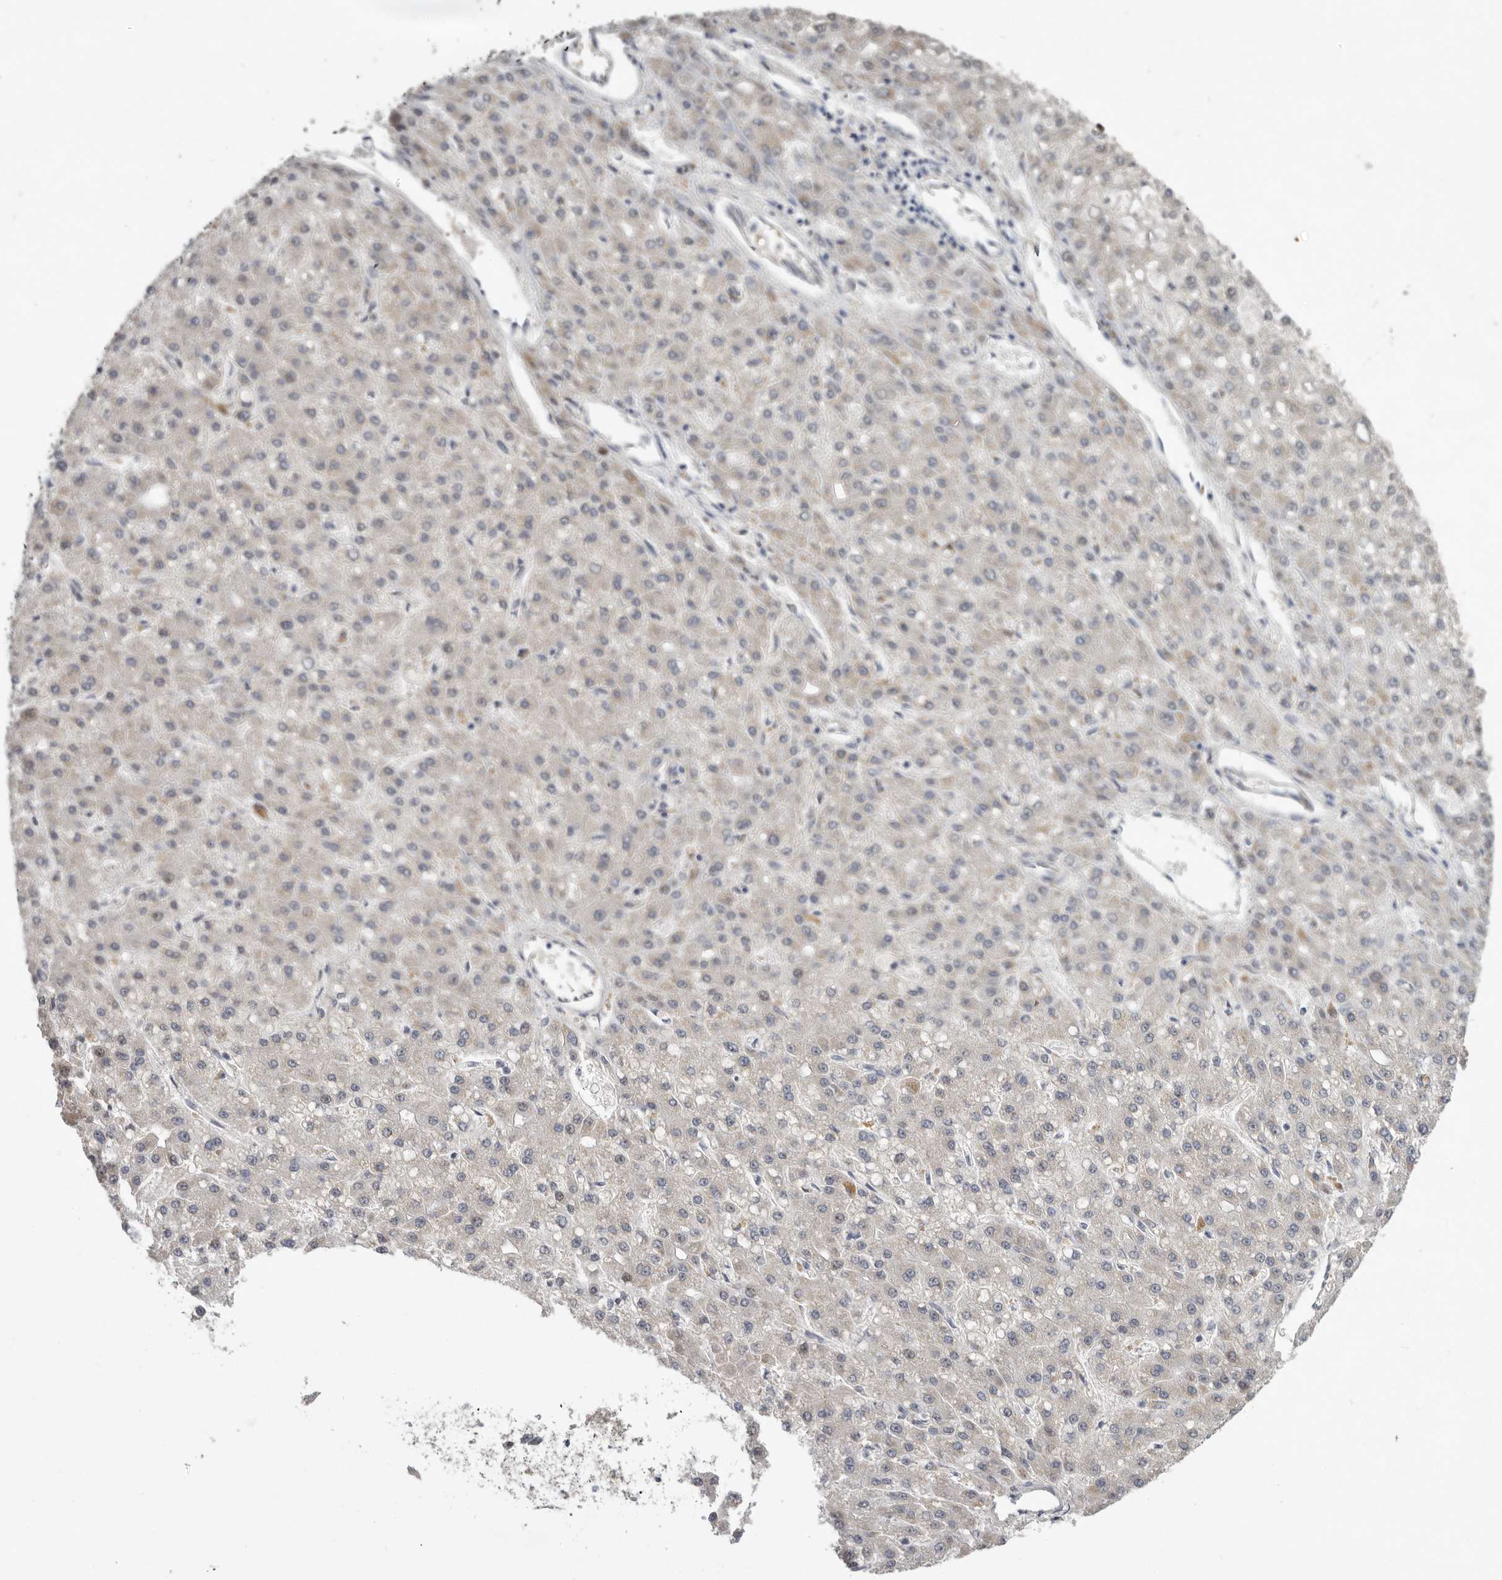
{"staining": {"intensity": "weak", "quantity": "<25%", "location": "cytoplasmic/membranous"}, "tissue": "liver cancer", "cell_type": "Tumor cells", "image_type": "cancer", "snomed": [{"axis": "morphology", "description": "Carcinoma, Hepatocellular, NOS"}, {"axis": "topography", "description": "Liver"}], "caption": "High power microscopy image of an IHC micrograph of hepatocellular carcinoma (liver), revealing no significant staining in tumor cells.", "gene": "BRCA2", "patient": {"sex": "male", "age": 67}}